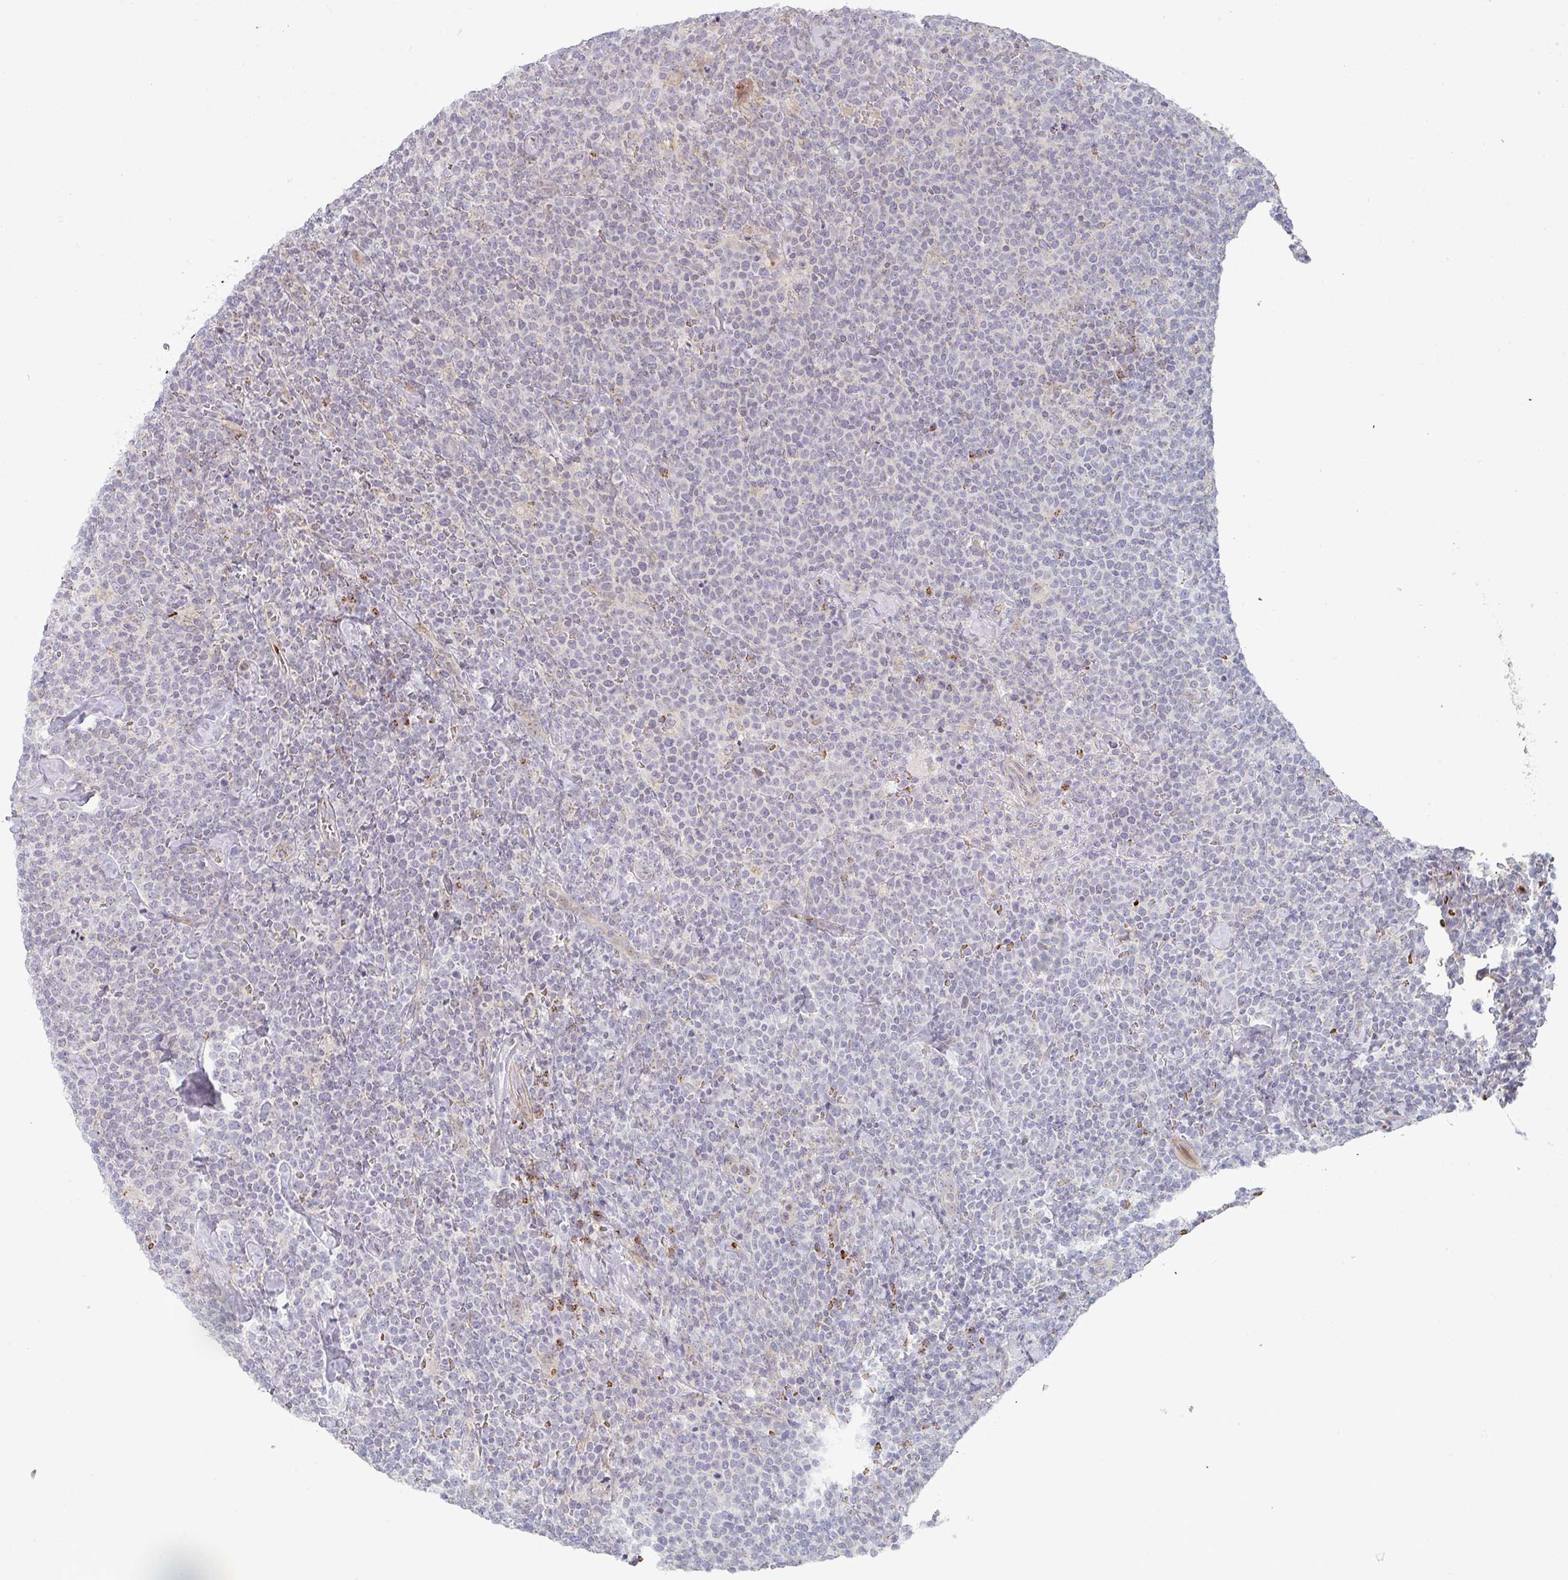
{"staining": {"intensity": "negative", "quantity": "none", "location": "none"}, "tissue": "lymphoma", "cell_type": "Tumor cells", "image_type": "cancer", "snomed": [{"axis": "morphology", "description": "Malignant lymphoma, non-Hodgkin's type, High grade"}, {"axis": "topography", "description": "Lymph node"}], "caption": "Immunohistochemistry (IHC) image of neoplastic tissue: human high-grade malignant lymphoma, non-Hodgkin's type stained with DAB reveals no significant protein expression in tumor cells. The staining was performed using DAB to visualize the protein expression in brown, while the nuclei were stained in blue with hematoxylin (Magnification: 20x).", "gene": "ZNF526", "patient": {"sex": "male", "age": 61}}